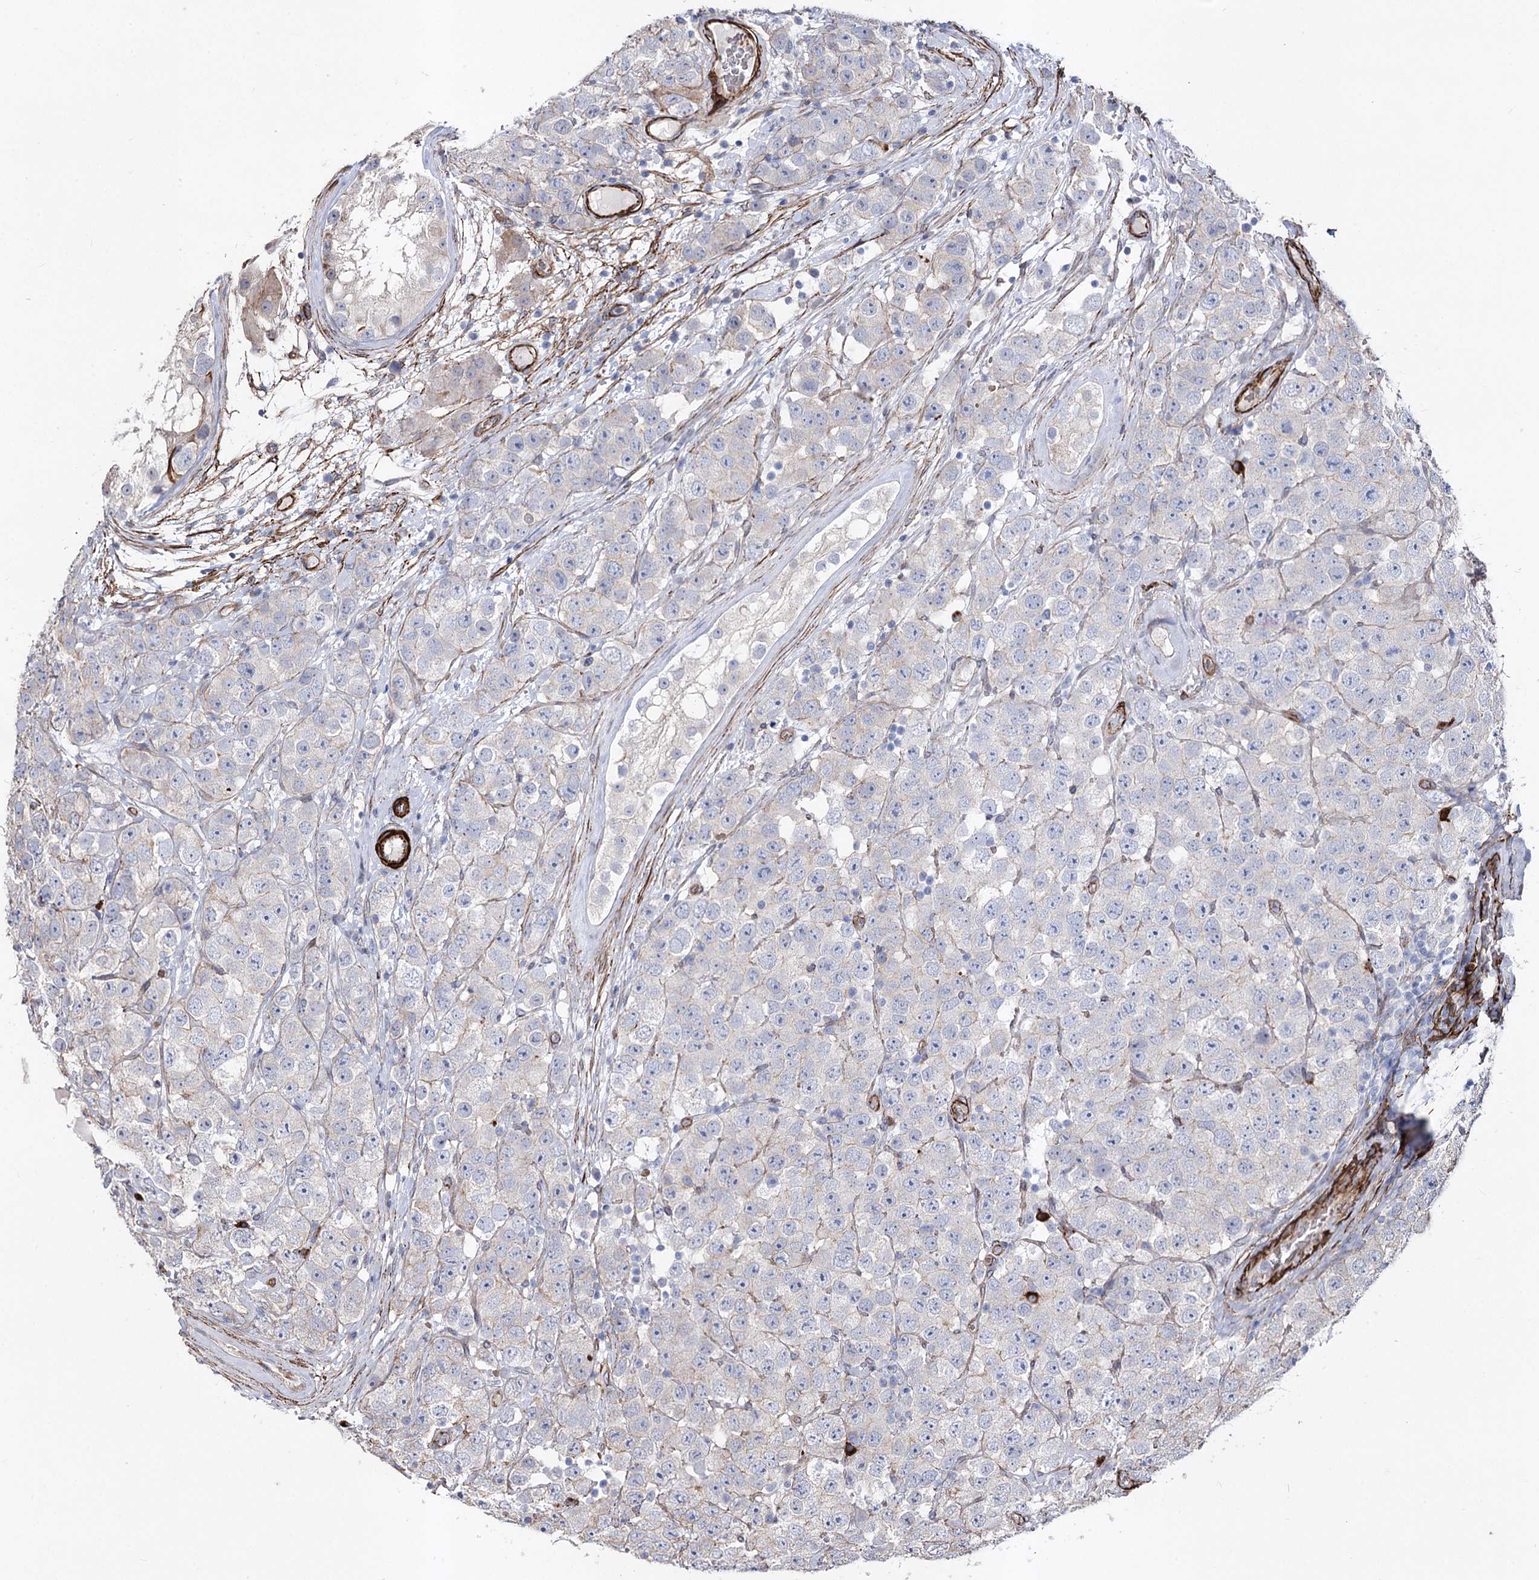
{"staining": {"intensity": "negative", "quantity": "none", "location": "none"}, "tissue": "testis cancer", "cell_type": "Tumor cells", "image_type": "cancer", "snomed": [{"axis": "morphology", "description": "Seminoma, NOS"}, {"axis": "topography", "description": "Testis"}], "caption": "Testis seminoma stained for a protein using IHC displays no positivity tumor cells.", "gene": "ARHGAP20", "patient": {"sex": "male", "age": 28}}